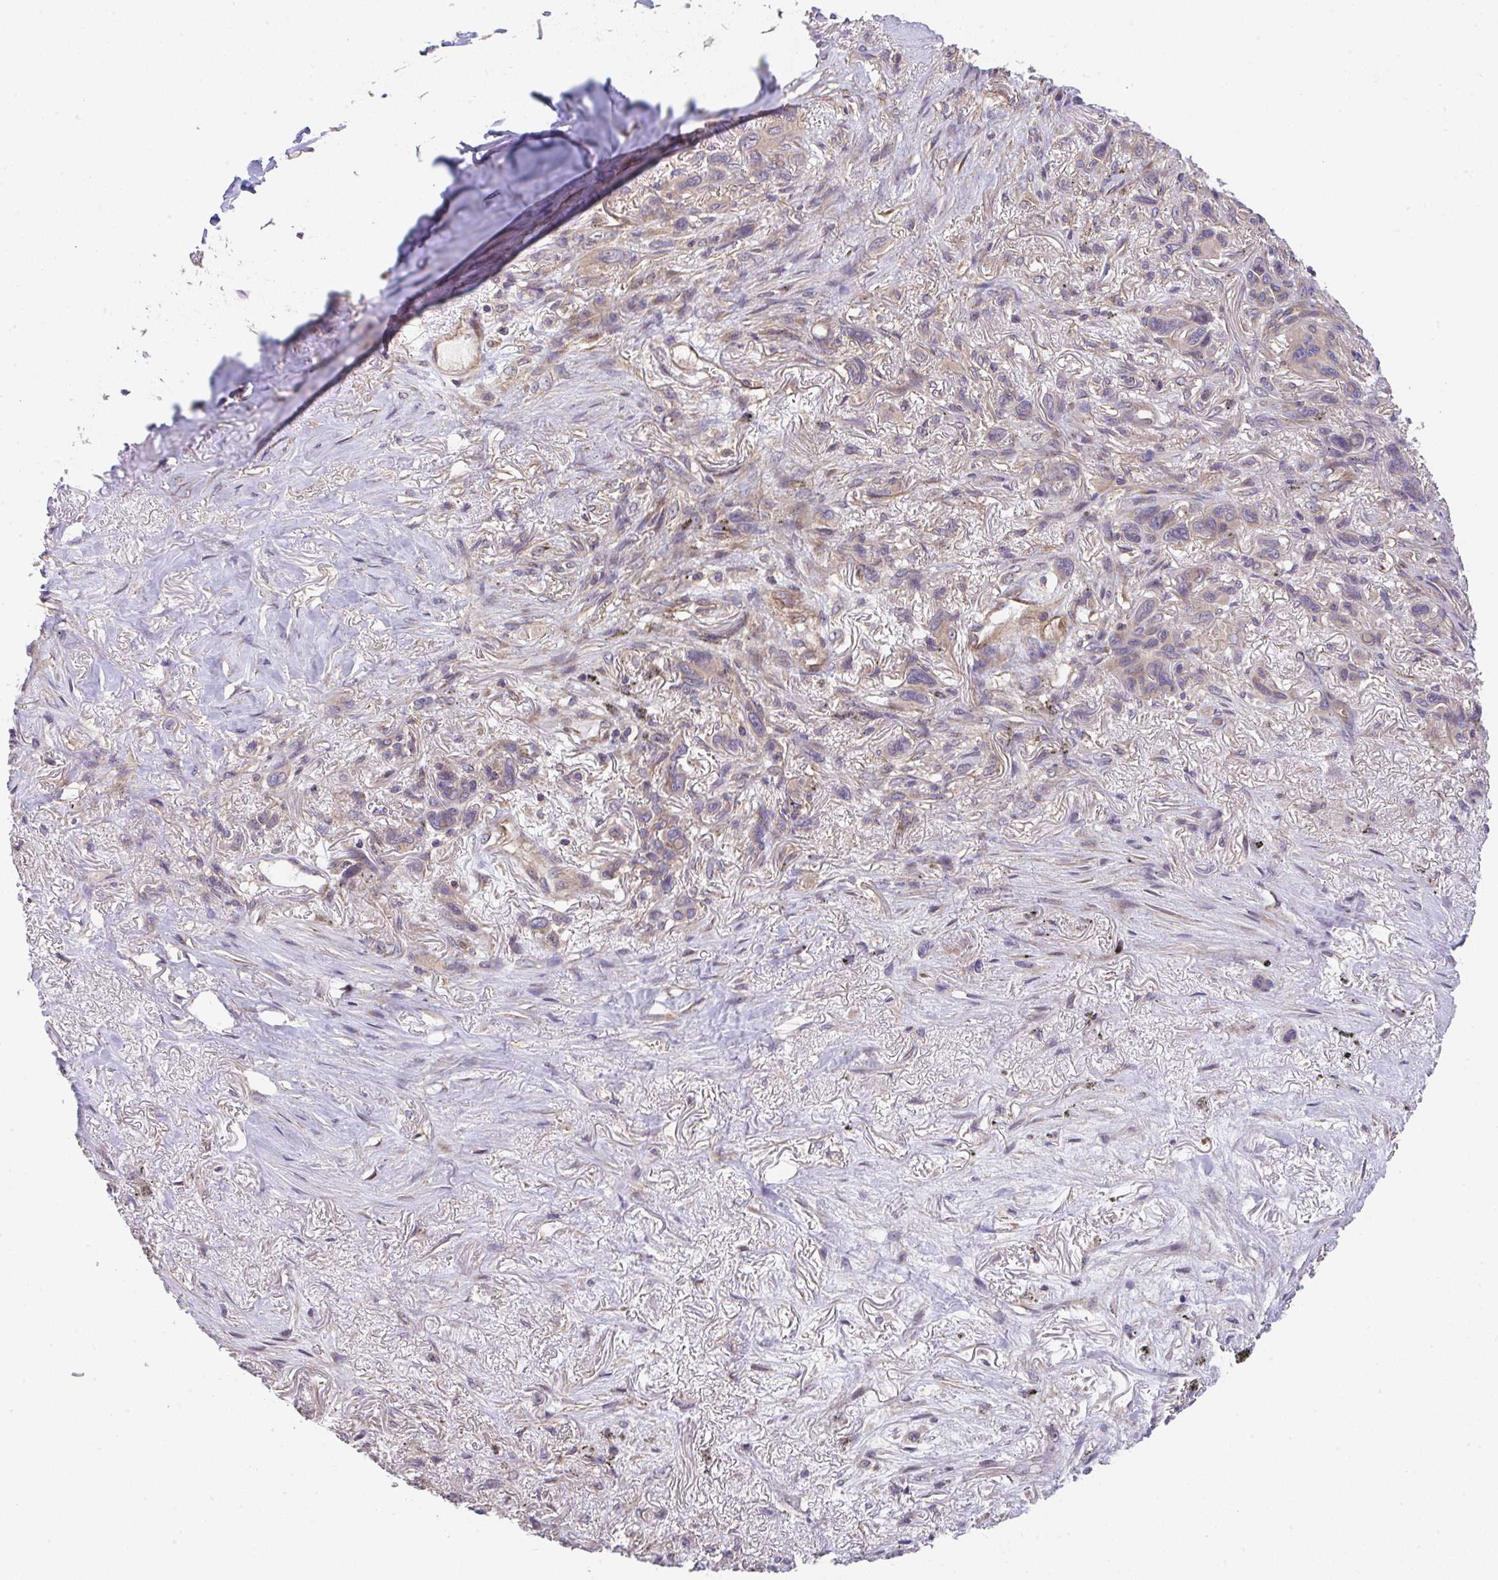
{"staining": {"intensity": "weak", "quantity": ">75%", "location": "cytoplasmic/membranous"}, "tissue": "melanoma", "cell_type": "Tumor cells", "image_type": "cancer", "snomed": [{"axis": "morphology", "description": "Malignant melanoma, Metastatic site"}, {"axis": "topography", "description": "Lung"}], "caption": "Approximately >75% of tumor cells in human melanoma reveal weak cytoplasmic/membranous protein expression as visualized by brown immunohistochemical staining.", "gene": "ZNF696", "patient": {"sex": "male", "age": 48}}